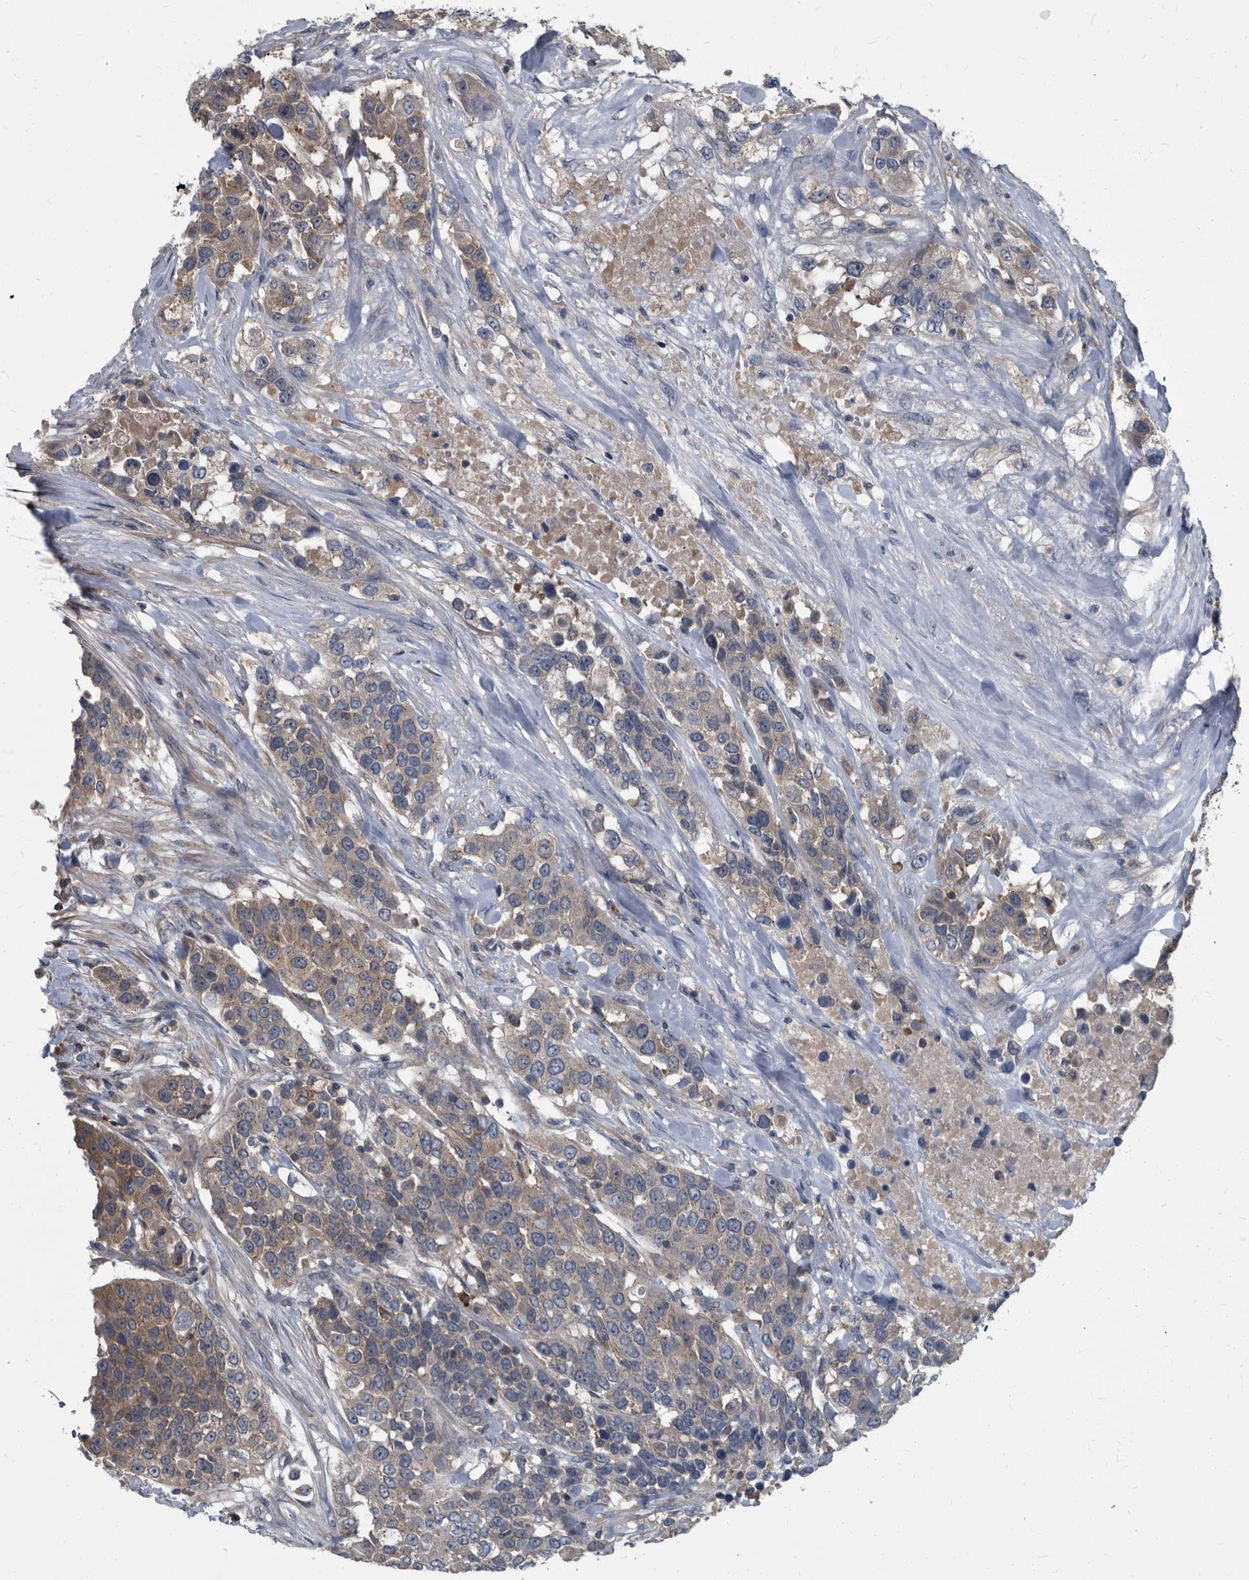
{"staining": {"intensity": "moderate", "quantity": ">75%", "location": "cytoplasmic/membranous"}, "tissue": "urothelial cancer", "cell_type": "Tumor cells", "image_type": "cancer", "snomed": [{"axis": "morphology", "description": "Urothelial carcinoma, High grade"}, {"axis": "topography", "description": "Urinary bladder"}], "caption": "Brown immunohistochemical staining in urothelial cancer reveals moderate cytoplasmic/membranous positivity in about >75% of tumor cells.", "gene": "CDV3", "patient": {"sex": "female", "age": 80}}